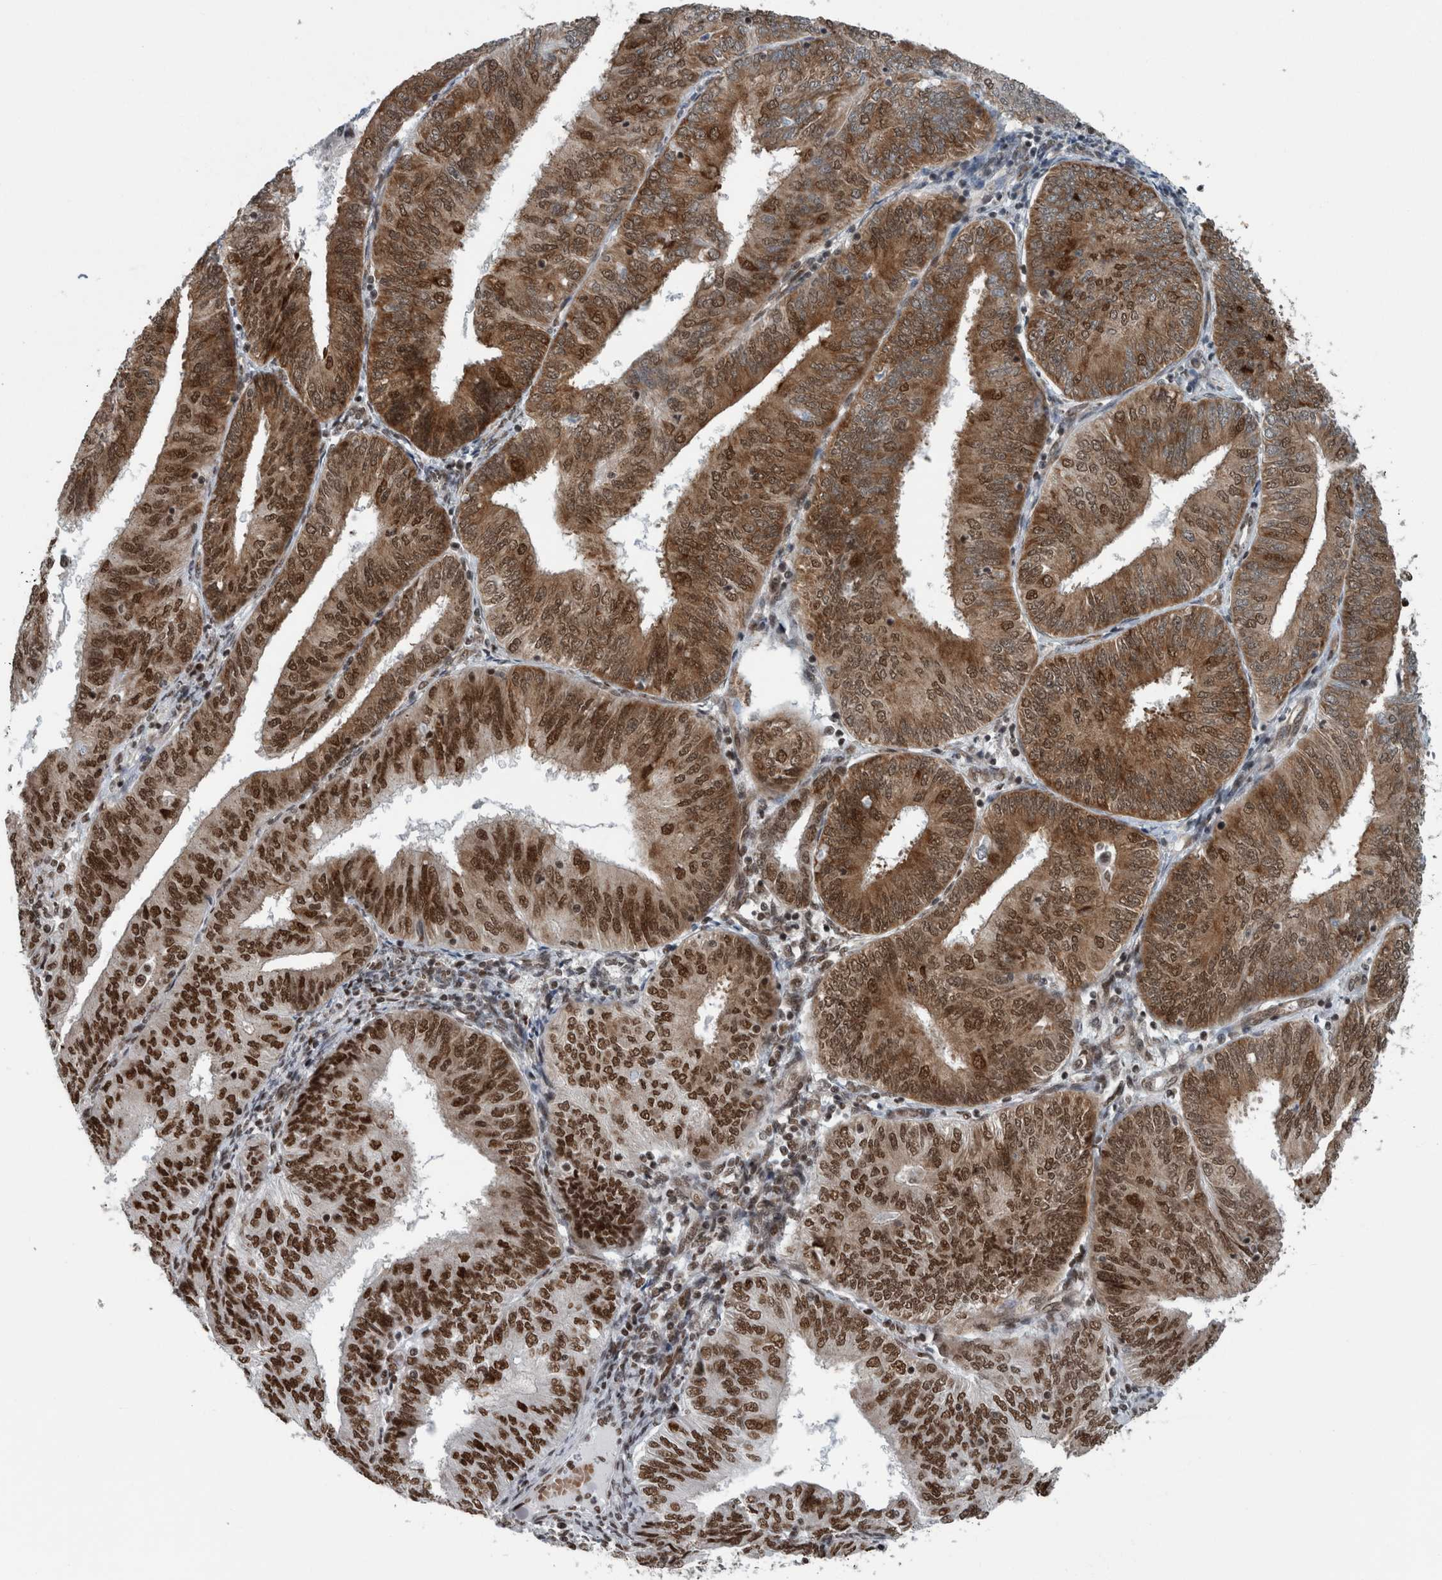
{"staining": {"intensity": "strong", "quantity": ">75%", "location": "cytoplasmic/membranous,nuclear"}, "tissue": "endometrial cancer", "cell_type": "Tumor cells", "image_type": "cancer", "snomed": [{"axis": "morphology", "description": "Adenocarcinoma, NOS"}, {"axis": "topography", "description": "Endometrium"}], "caption": "Brown immunohistochemical staining in endometrial adenocarcinoma exhibits strong cytoplasmic/membranous and nuclear staining in about >75% of tumor cells.", "gene": "DNMT3A", "patient": {"sex": "female", "age": 58}}